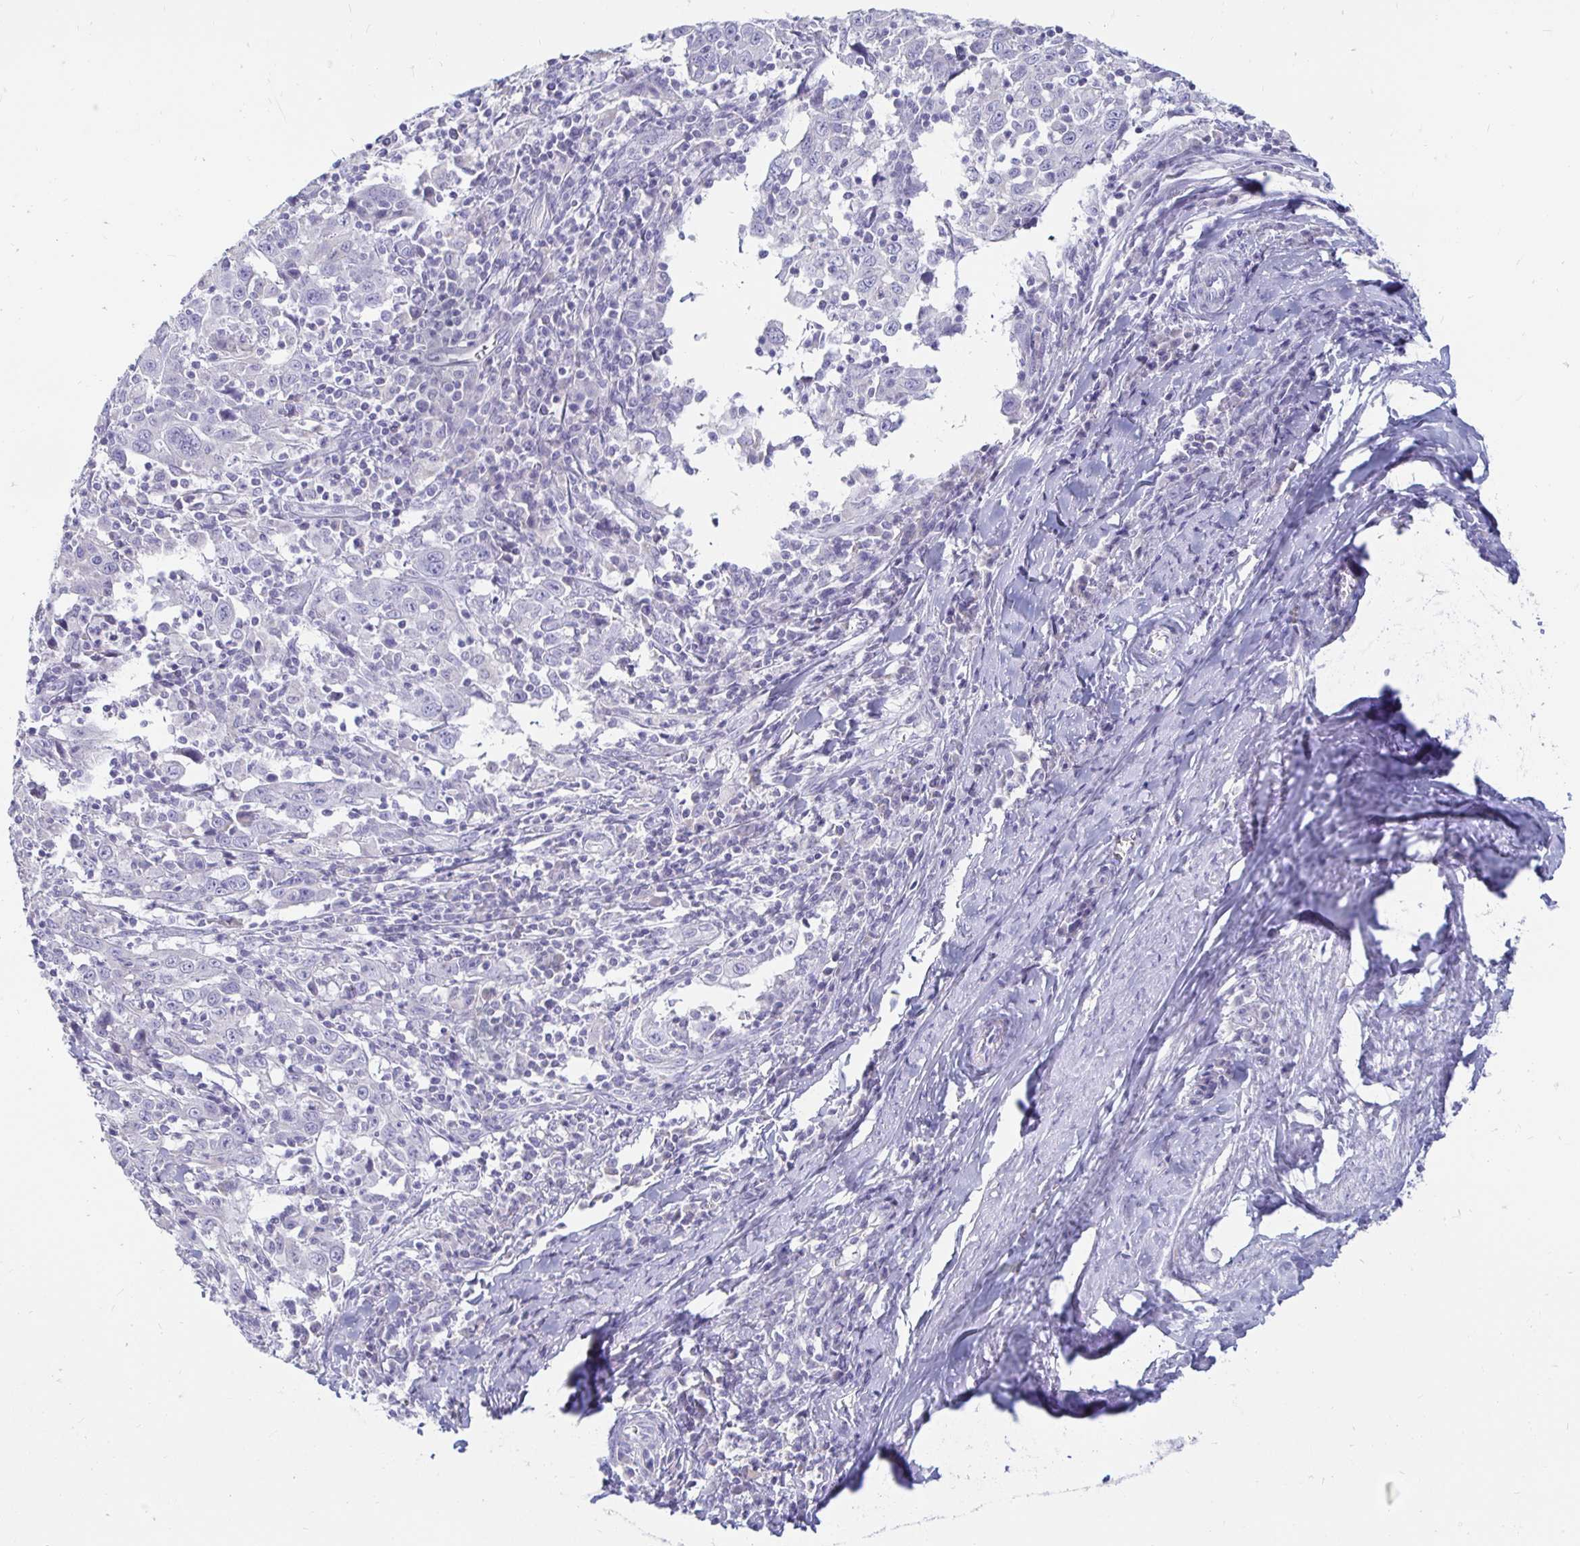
{"staining": {"intensity": "negative", "quantity": "none", "location": "none"}, "tissue": "cervical cancer", "cell_type": "Tumor cells", "image_type": "cancer", "snomed": [{"axis": "morphology", "description": "Squamous cell carcinoma, NOS"}, {"axis": "topography", "description": "Cervix"}], "caption": "High magnification brightfield microscopy of cervical cancer stained with DAB (3,3'-diaminobenzidine) (brown) and counterstained with hematoxylin (blue): tumor cells show no significant positivity.", "gene": "PEG10", "patient": {"sex": "female", "age": 46}}